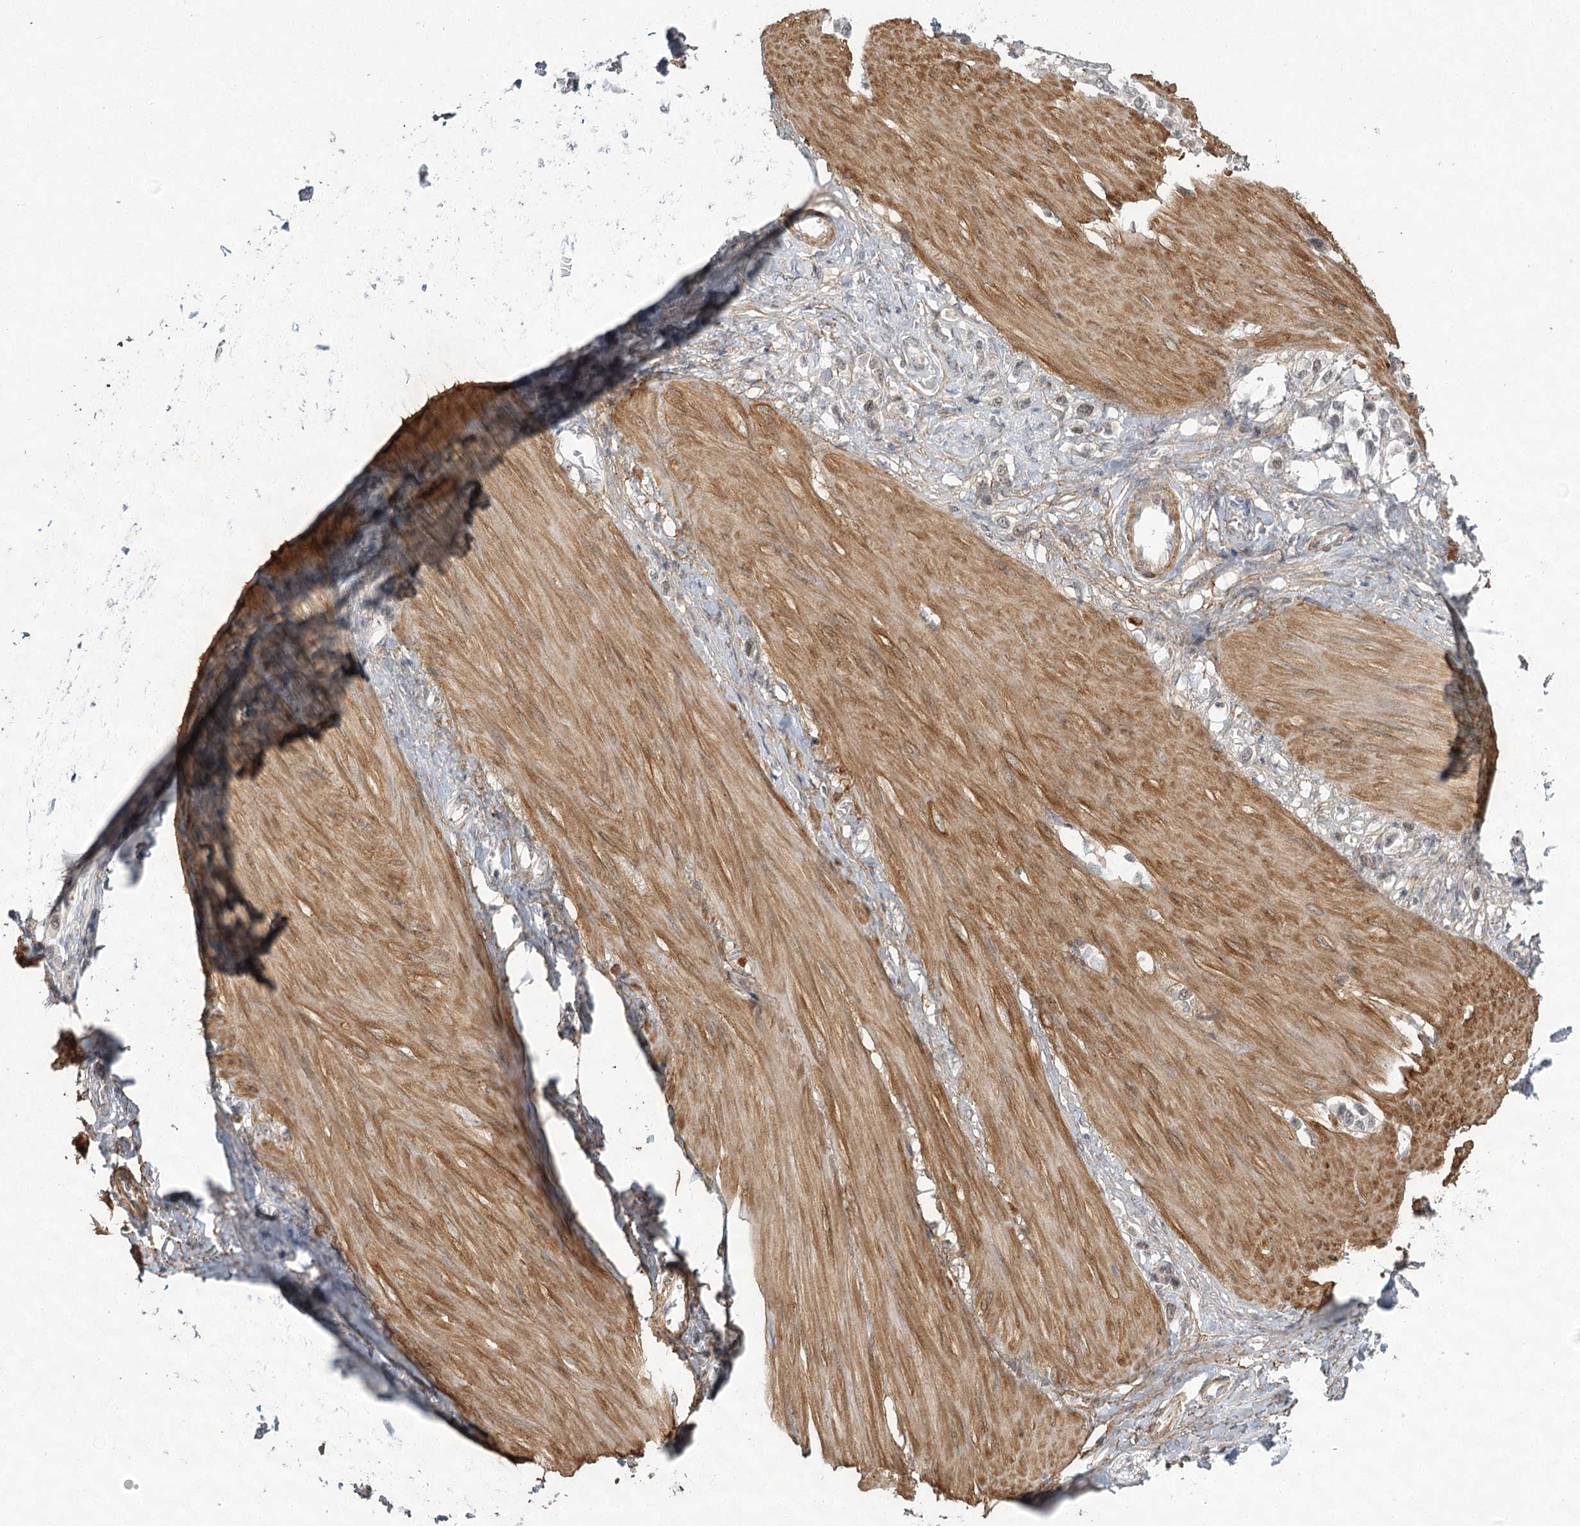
{"staining": {"intensity": "negative", "quantity": "none", "location": "none"}, "tissue": "stomach cancer", "cell_type": "Tumor cells", "image_type": "cancer", "snomed": [{"axis": "morphology", "description": "Adenocarcinoma, NOS"}, {"axis": "topography", "description": "Stomach"}], "caption": "This is an immunohistochemistry (IHC) image of human stomach adenocarcinoma. There is no expression in tumor cells.", "gene": "MED28", "patient": {"sex": "female", "age": 65}}